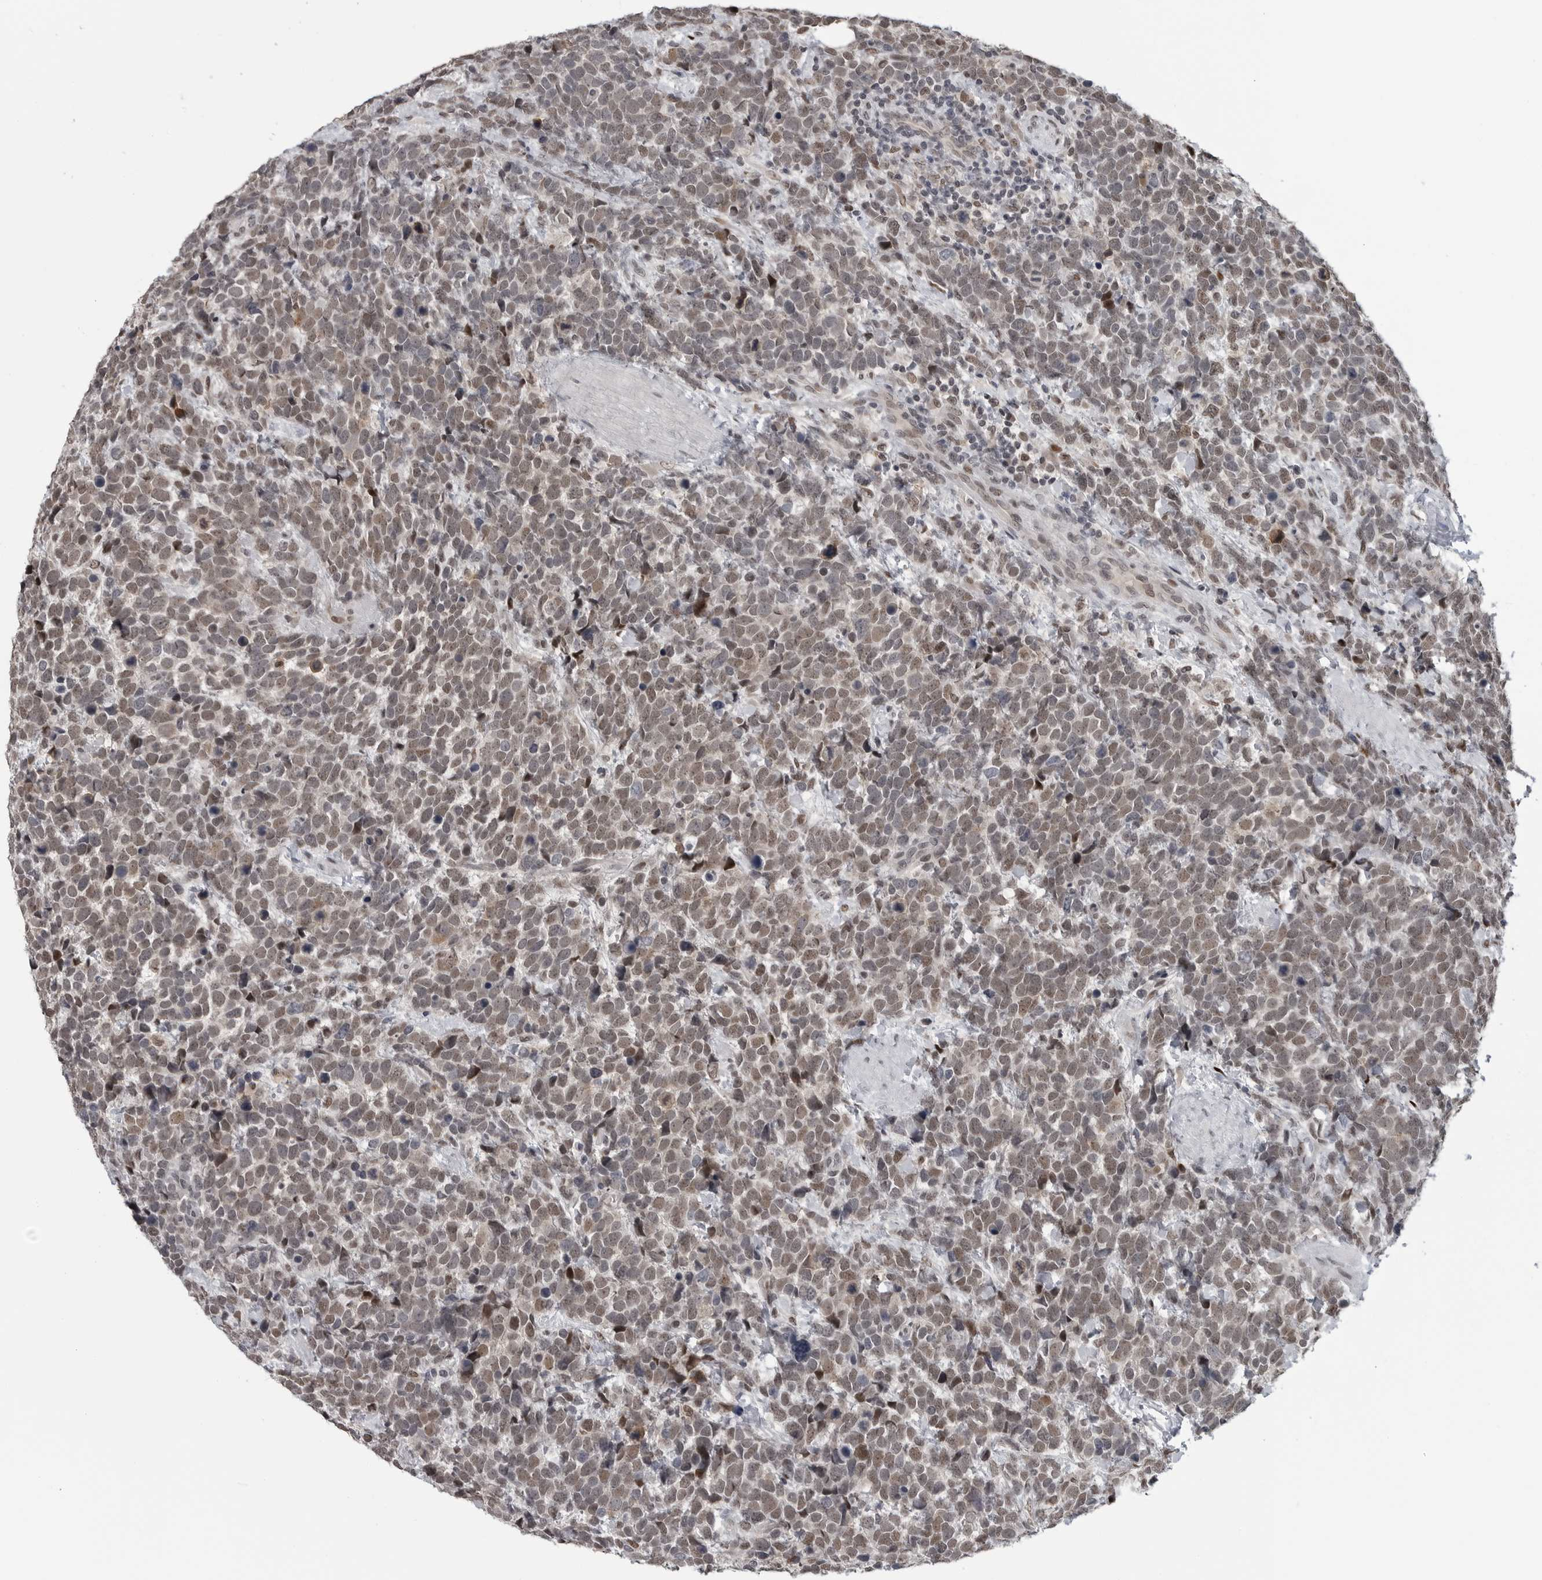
{"staining": {"intensity": "weak", "quantity": ">75%", "location": "nuclear"}, "tissue": "urothelial cancer", "cell_type": "Tumor cells", "image_type": "cancer", "snomed": [{"axis": "morphology", "description": "Urothelial carcinoma, High grade"}, {"axis": "topography", "description": "Urinary bladder"}], "caption": "Weak nuclear expression for a protein is appreciated in about >75% of tumor cells of high-grade urothelial carcinoma using immunohistochemistry.", "gene": "C8orf58", "patient": {"sex": "female", "age": 82}}